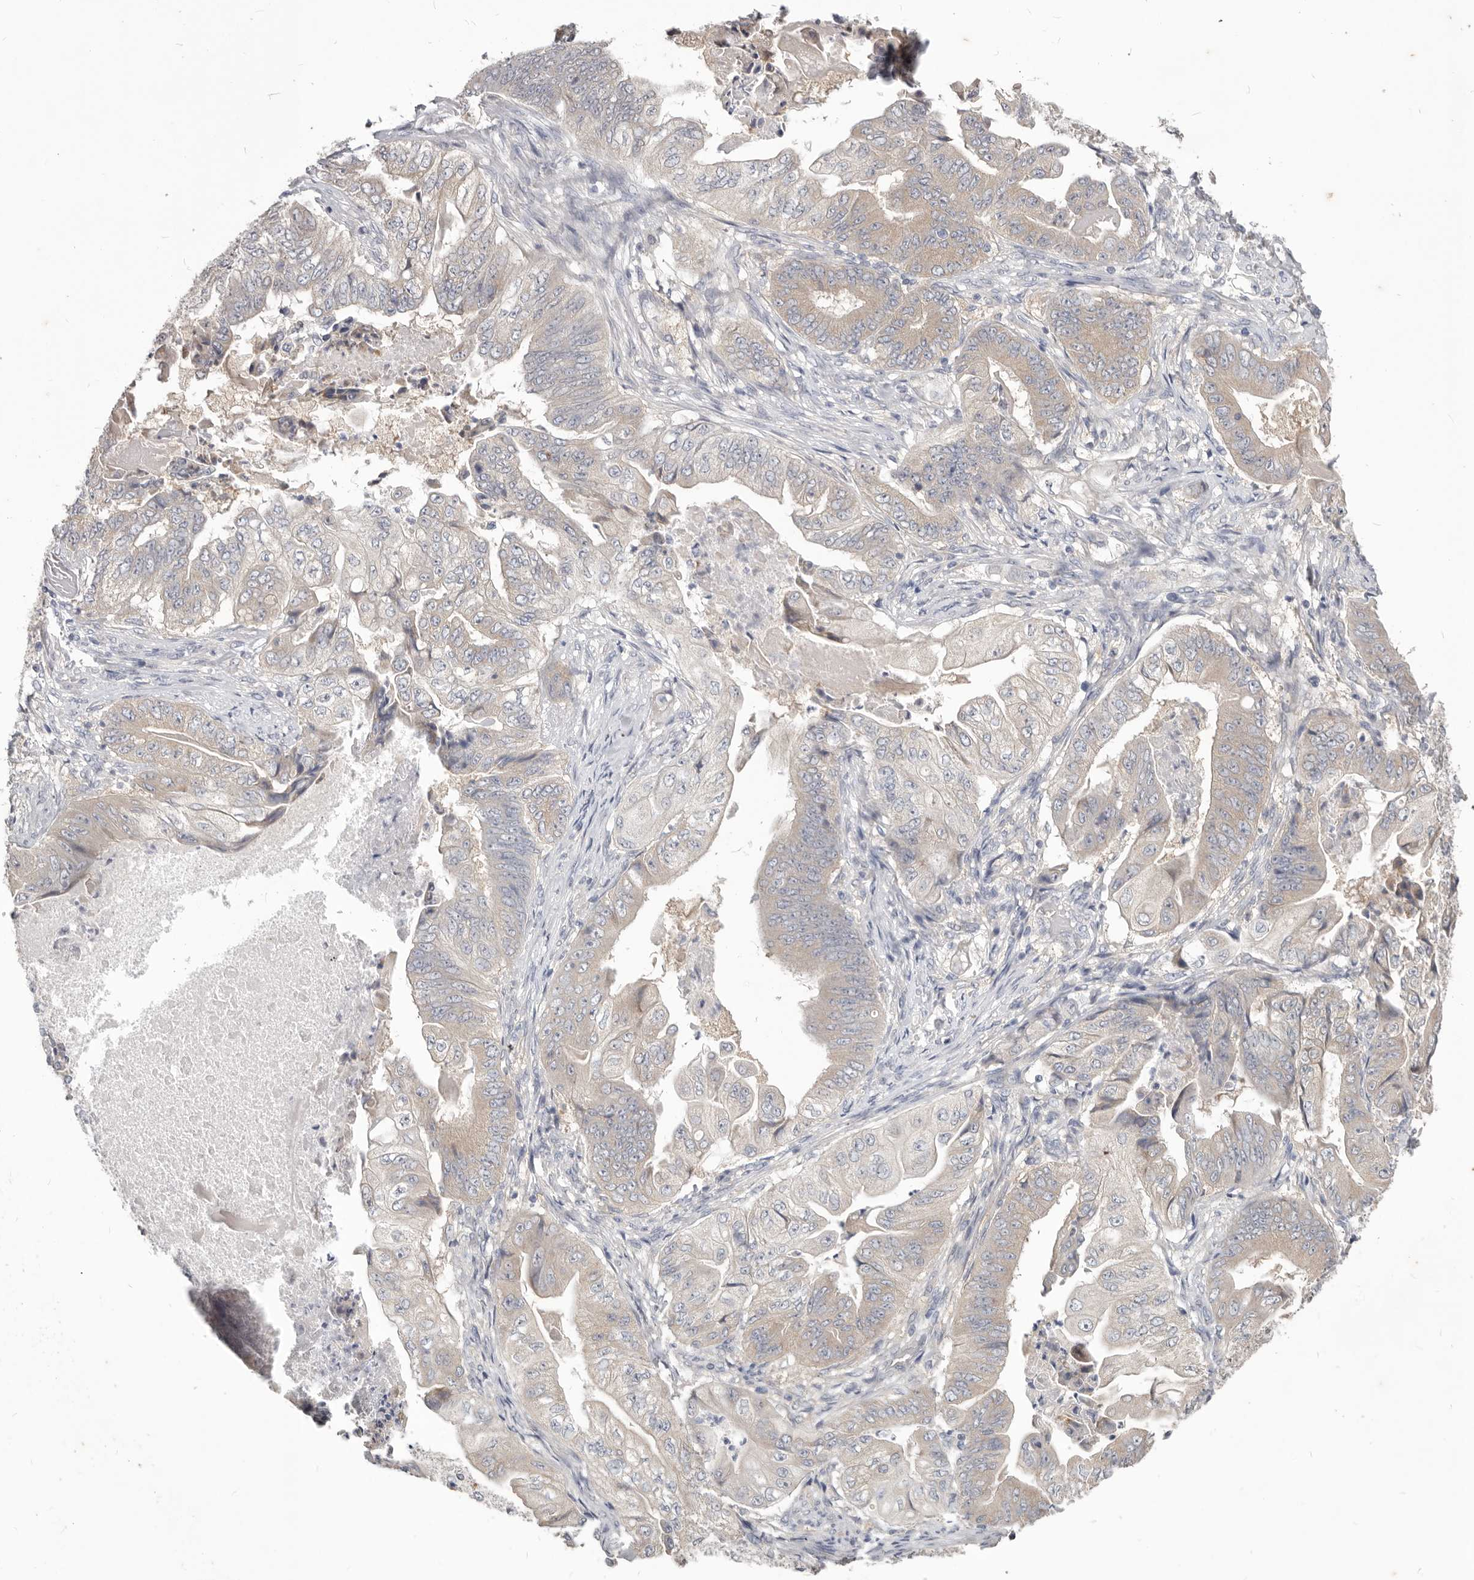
{"staining": {"intensity": "weak", "quantity": "<25%", "location": "cytoplasmic/membranous"}, "tissue": "stomach cancer", "cell_type": "Tumor cells", "image_type": "cancer", "snomed": [{"axis": "morphology", "description": "Adenocarcinoma, NOS"}, {"axis": "topography", "description": "Stomach"}], "caption": "Protein analysis of stomach cancer (adenocarcinoma) exhibits no significant positivity in tumor cells.", "gene": "WDR77", "patient": {"sex": "female", "age": 73}}